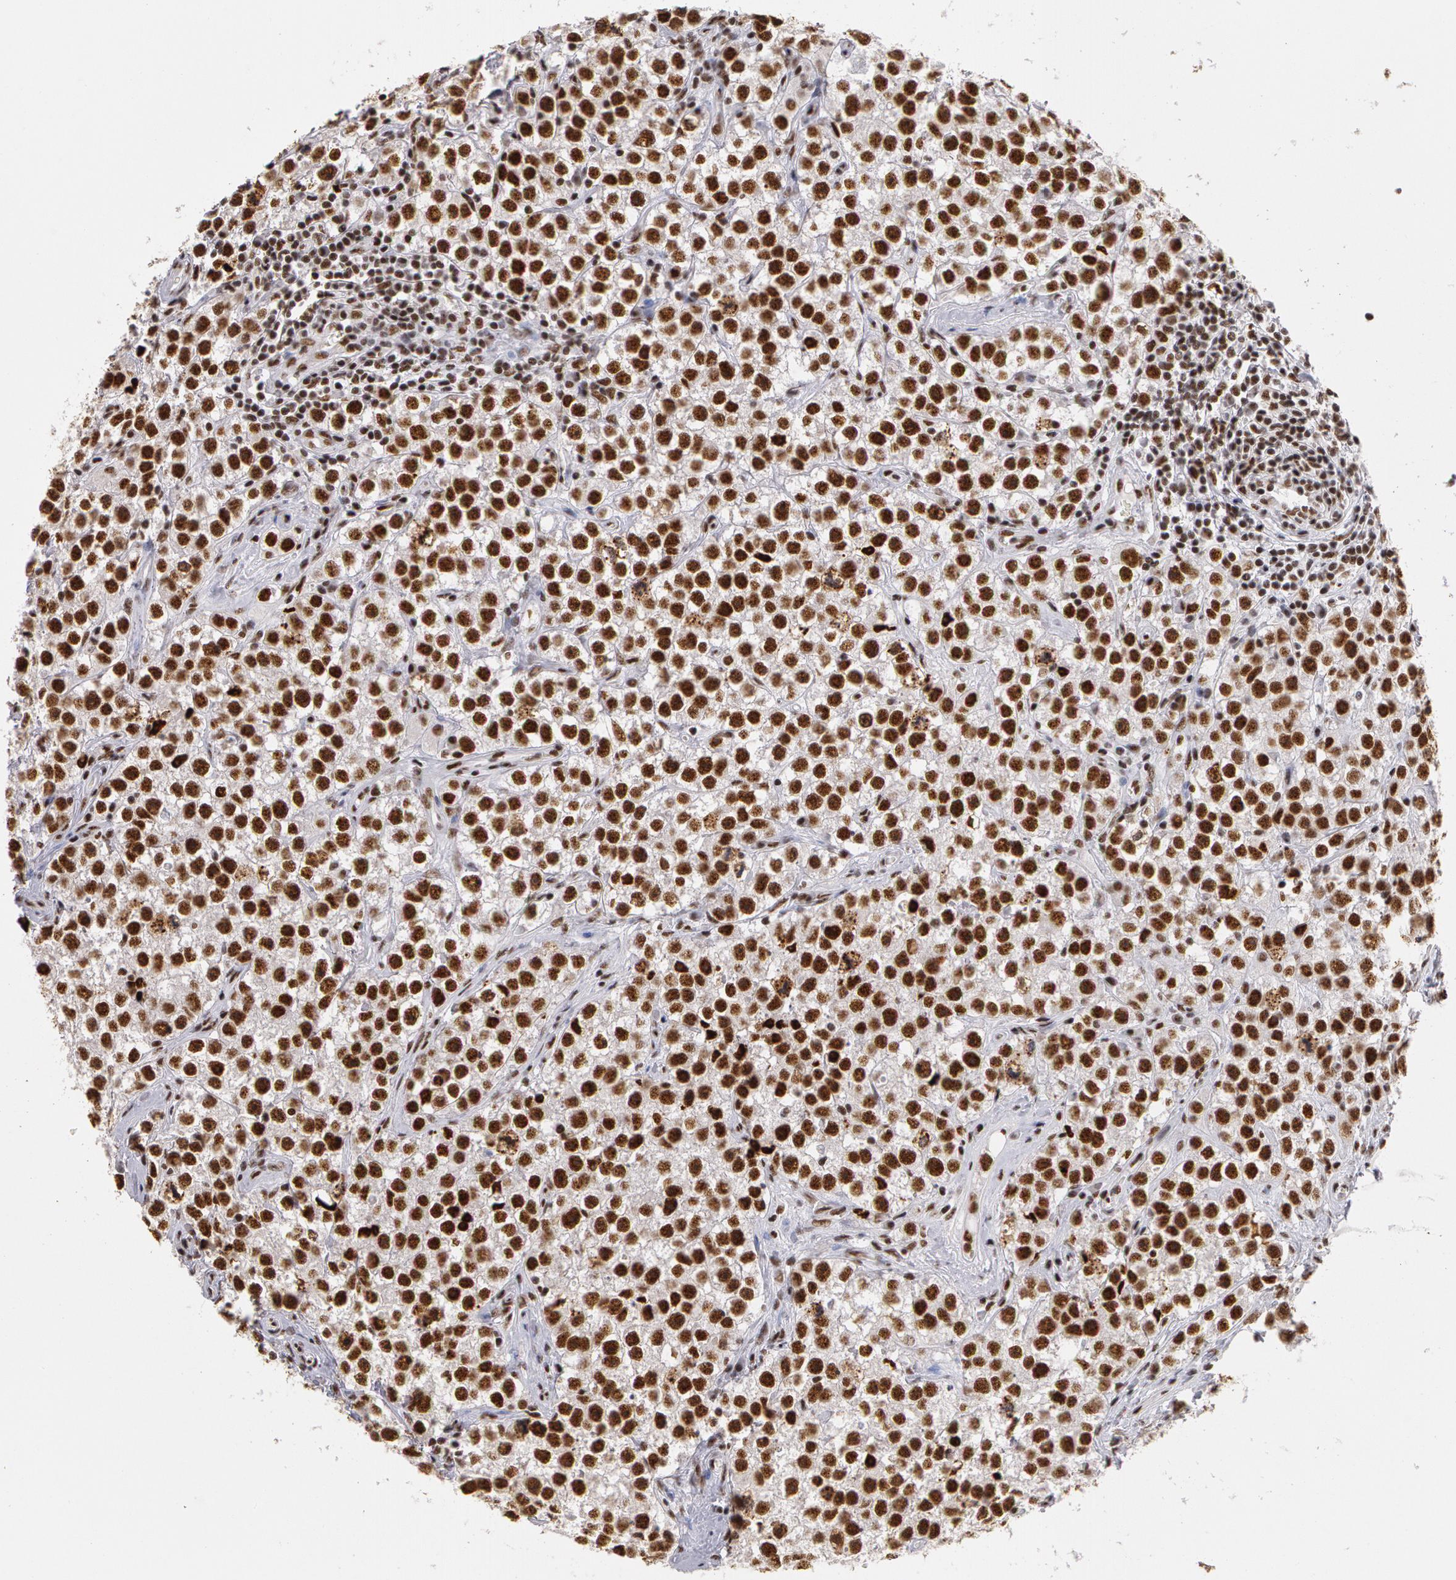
{"staining": {"intensity": "strong", "quantity": ">75%", "location": "nuclear"}, "tissue": "testis cancer", "cell_type": "Tumor cells", "image_type": "cancer", "snomed": [{"axis": "morphology", "description": "Seminoma, NOS"}, {"axis": "topography", "description": "Testis"}], "caption": "IHC staining of testis seminoma, which exhibits high levels of strong nuclear positivity in about >75% of tumor cells indicating strong nuclear protein expression. The staining was performed using DAB (3,3'-diaminobenzidine) (brown) for protein detection and nuclei were counterstained in hematoxylin (blue).", "gene": "PNN", "patient": {"sex": "male", "age": 32}}